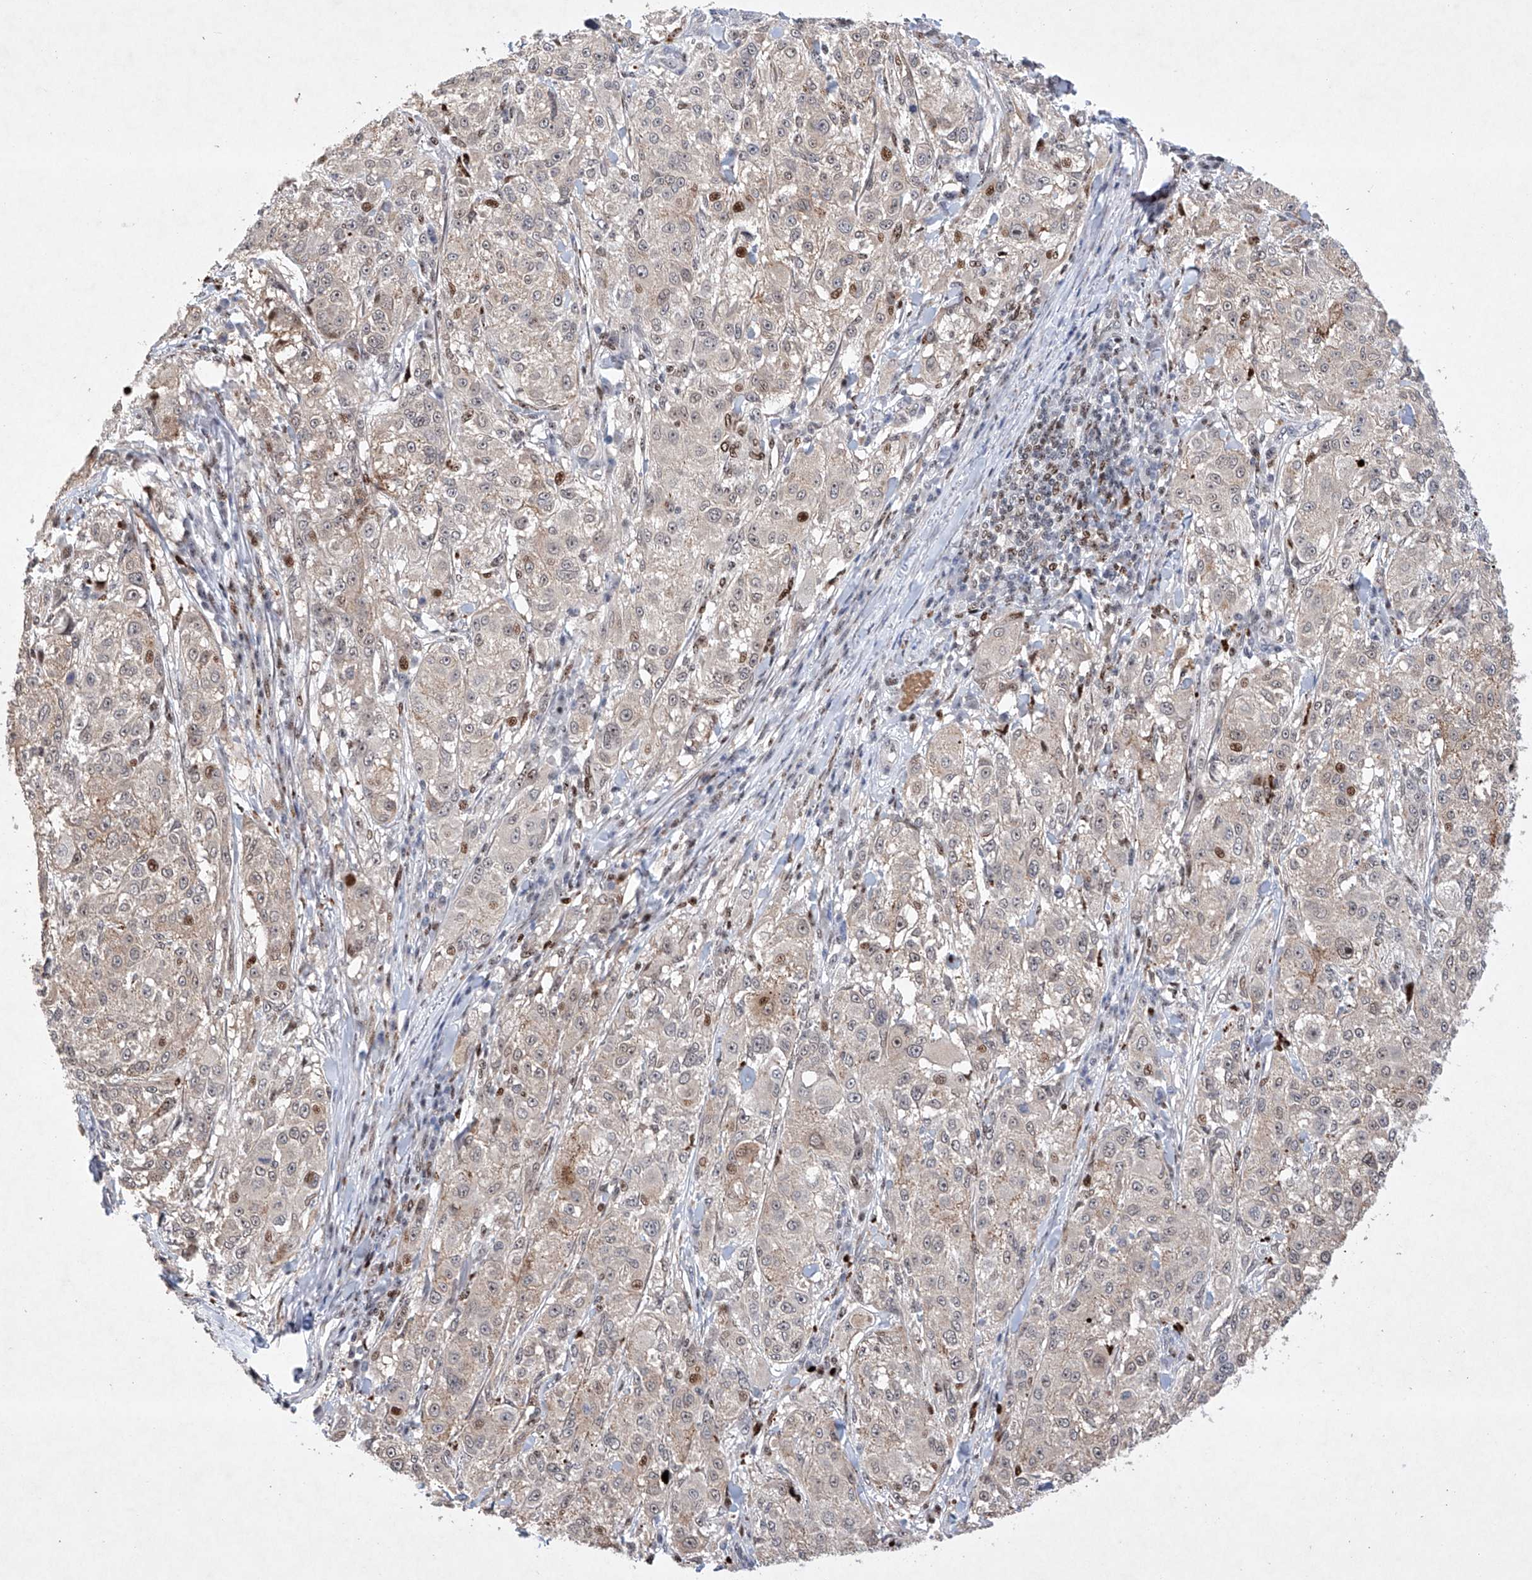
{"staining": {"intensity": "moderate", "quantity": "<25%", "location": "nuclear"}, "tissue": "melanoma", "cell_type": "Tumor cells", "image_type": "cancer", "snomed": [{"axis": "morphology", "description": "Necrosis, NOS"}, {"axis": "morphology", "description": "Malignant melanoma, NOS"}, {"axis": "topography", "description": "Skin"}], "caption": "Malignant melanoma tissue exhibits moderate nuclear expression in about <25% of tumor cells", "gene": "AFG1L", "patient": {"sex": "female", "age": 87}}